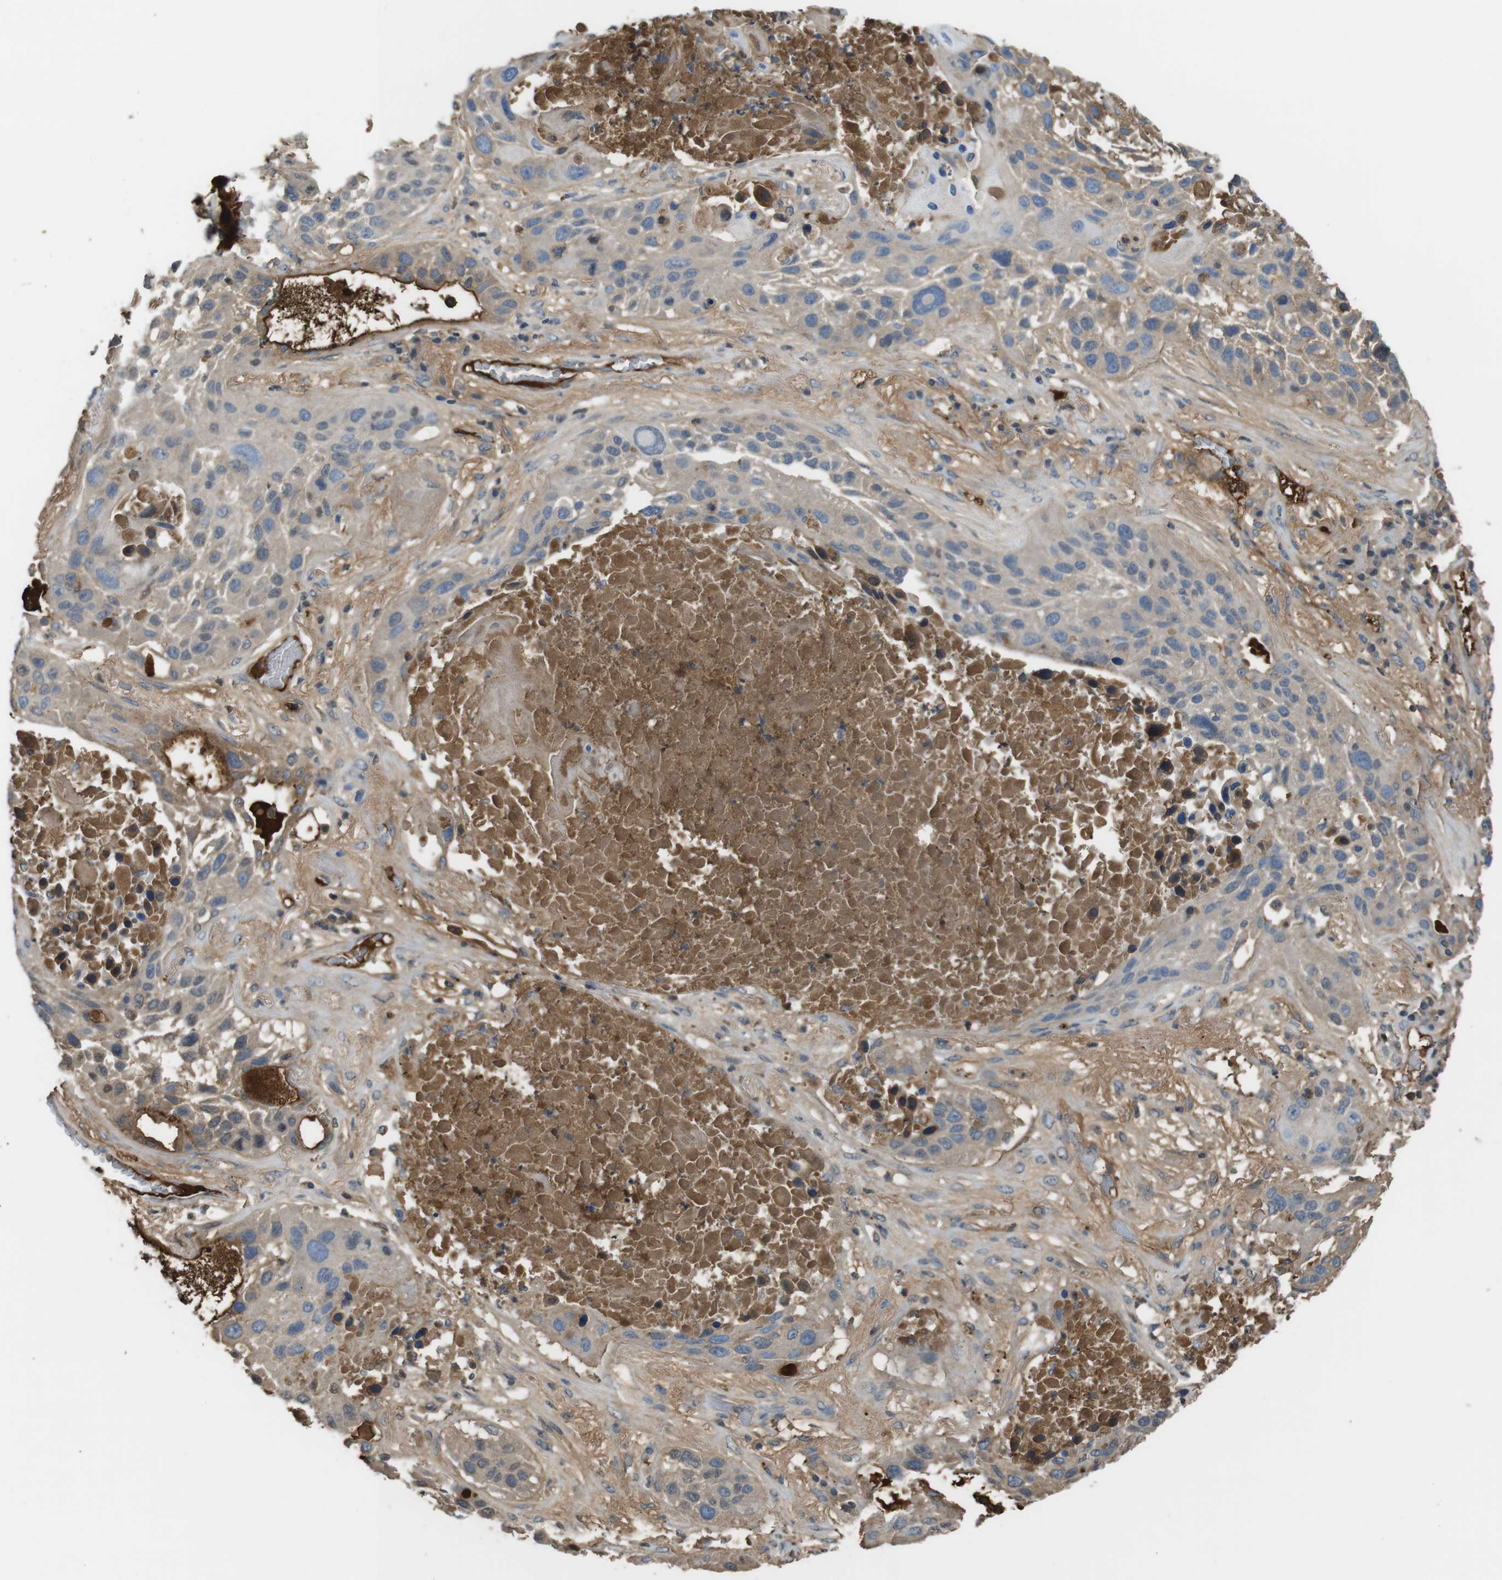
{"staining": {"intensity": "weak", "quantity": "<25%", "location": "cytoplasmic/membranous"}, "tissue": "lung cancer", "cell_type": "Tumor cells", "image_type": "cancer", "snomed": [{"axis": "morphology", "description": "Squamous cell carcinoma, NOS"}, {"axis": "topography", "description": "Lung"}], "caption": "Immunohistochemical staining of human lung squamous cell carcinoma reveals no significant positivity in tumor cells.", "gene": "LTBP4", "patient": {"sex": "male", "age": 57}}